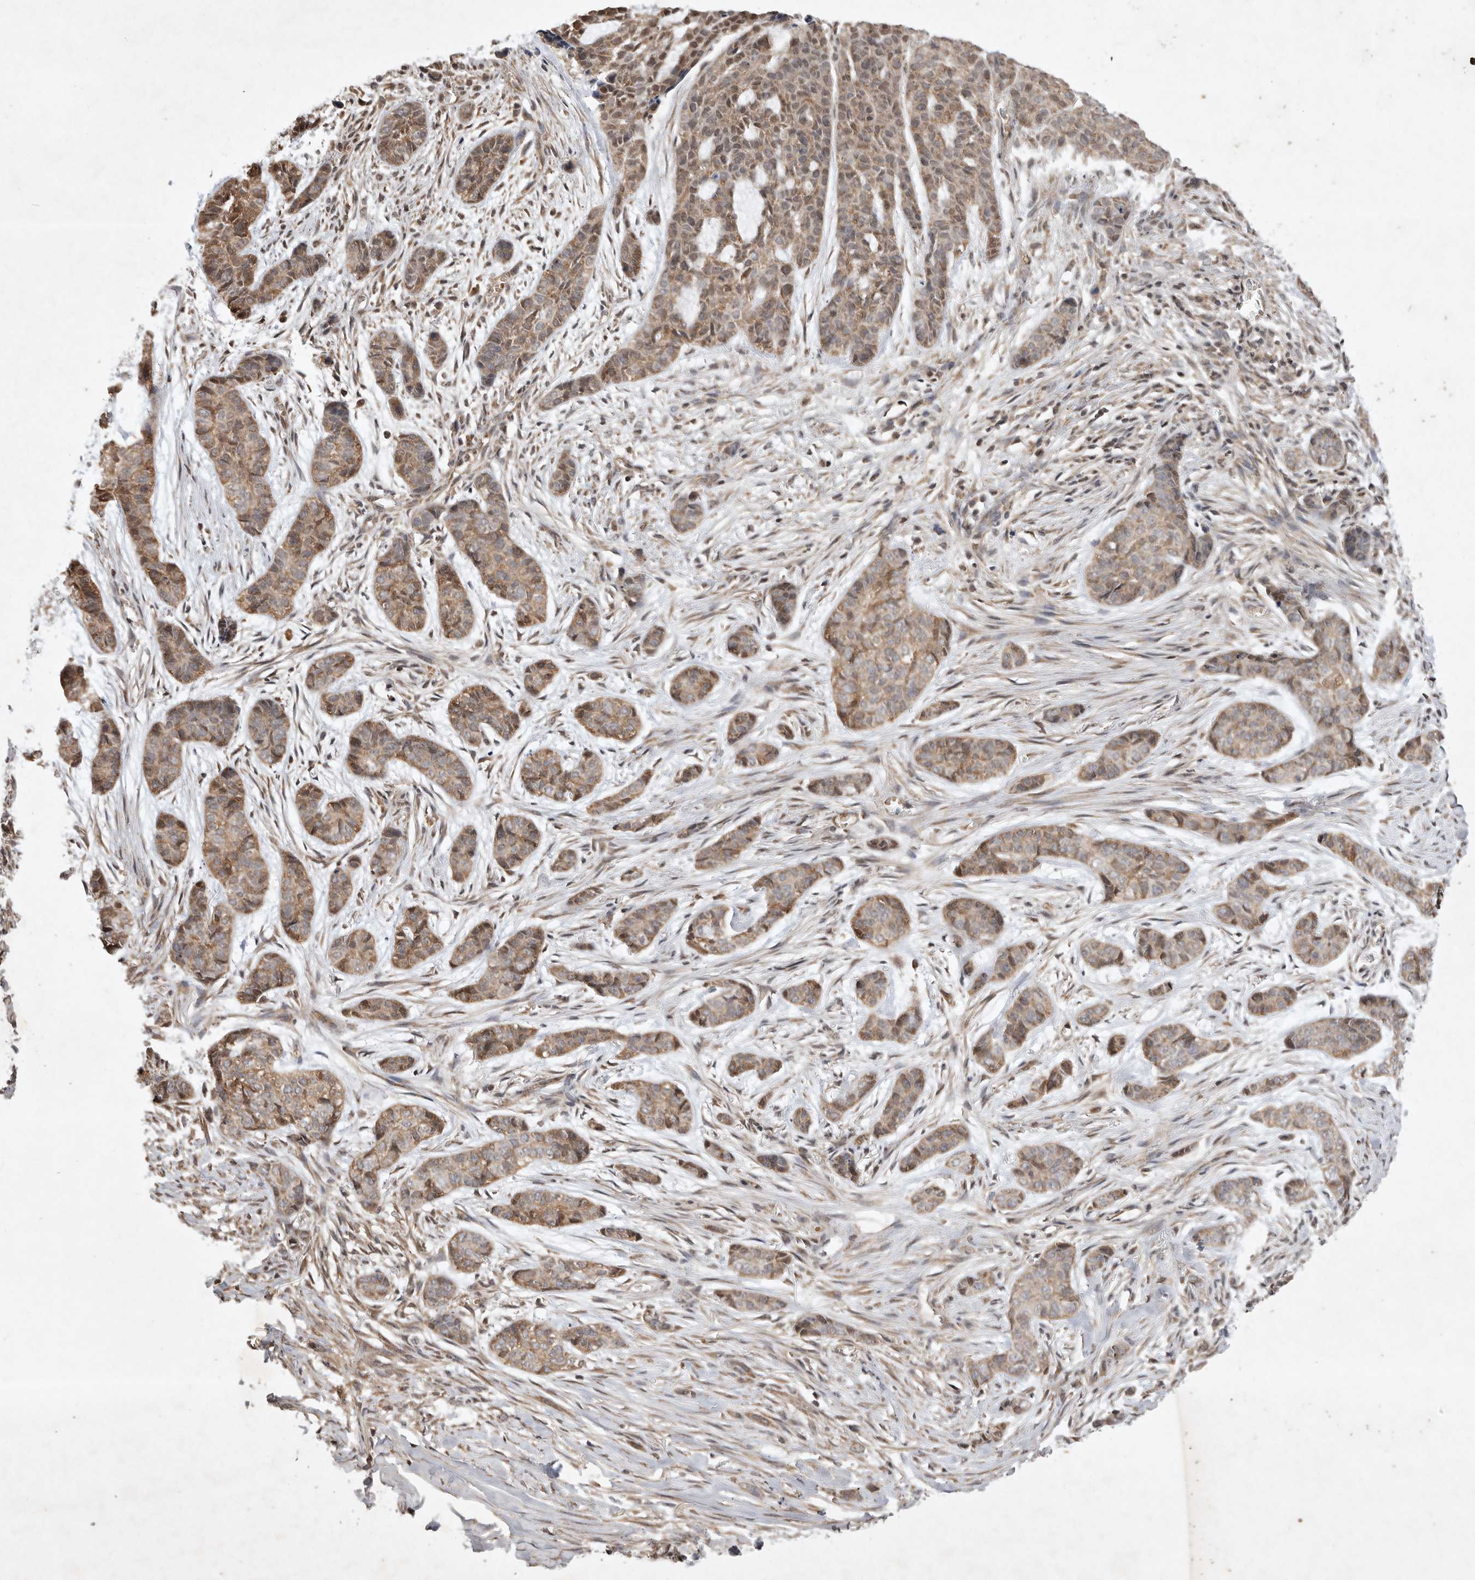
{"staining": {"intensity": "weak", "quantity": ">75%", "location": "cytoplasmic/membranous,nuclear"}, "tissue": "skin cancer", "cell_type": "Tumor cells", "image_type": "cancer", "snomed": [{"axis": "morphology", "description": "Basal cell carcinoma"}, {"axis": "topography", "description": "Skin"}], "caption": "Brown immunohistochemical staining in human skin cancer reveals weak cytoplasmic/membranous and nuclear staining in about >75% of tumor cells. (Brightfield microscopy of DAB IHC at high magnification).", "gene": "EIF2AK1", "patient": {"sex": "female", "age": 64}}